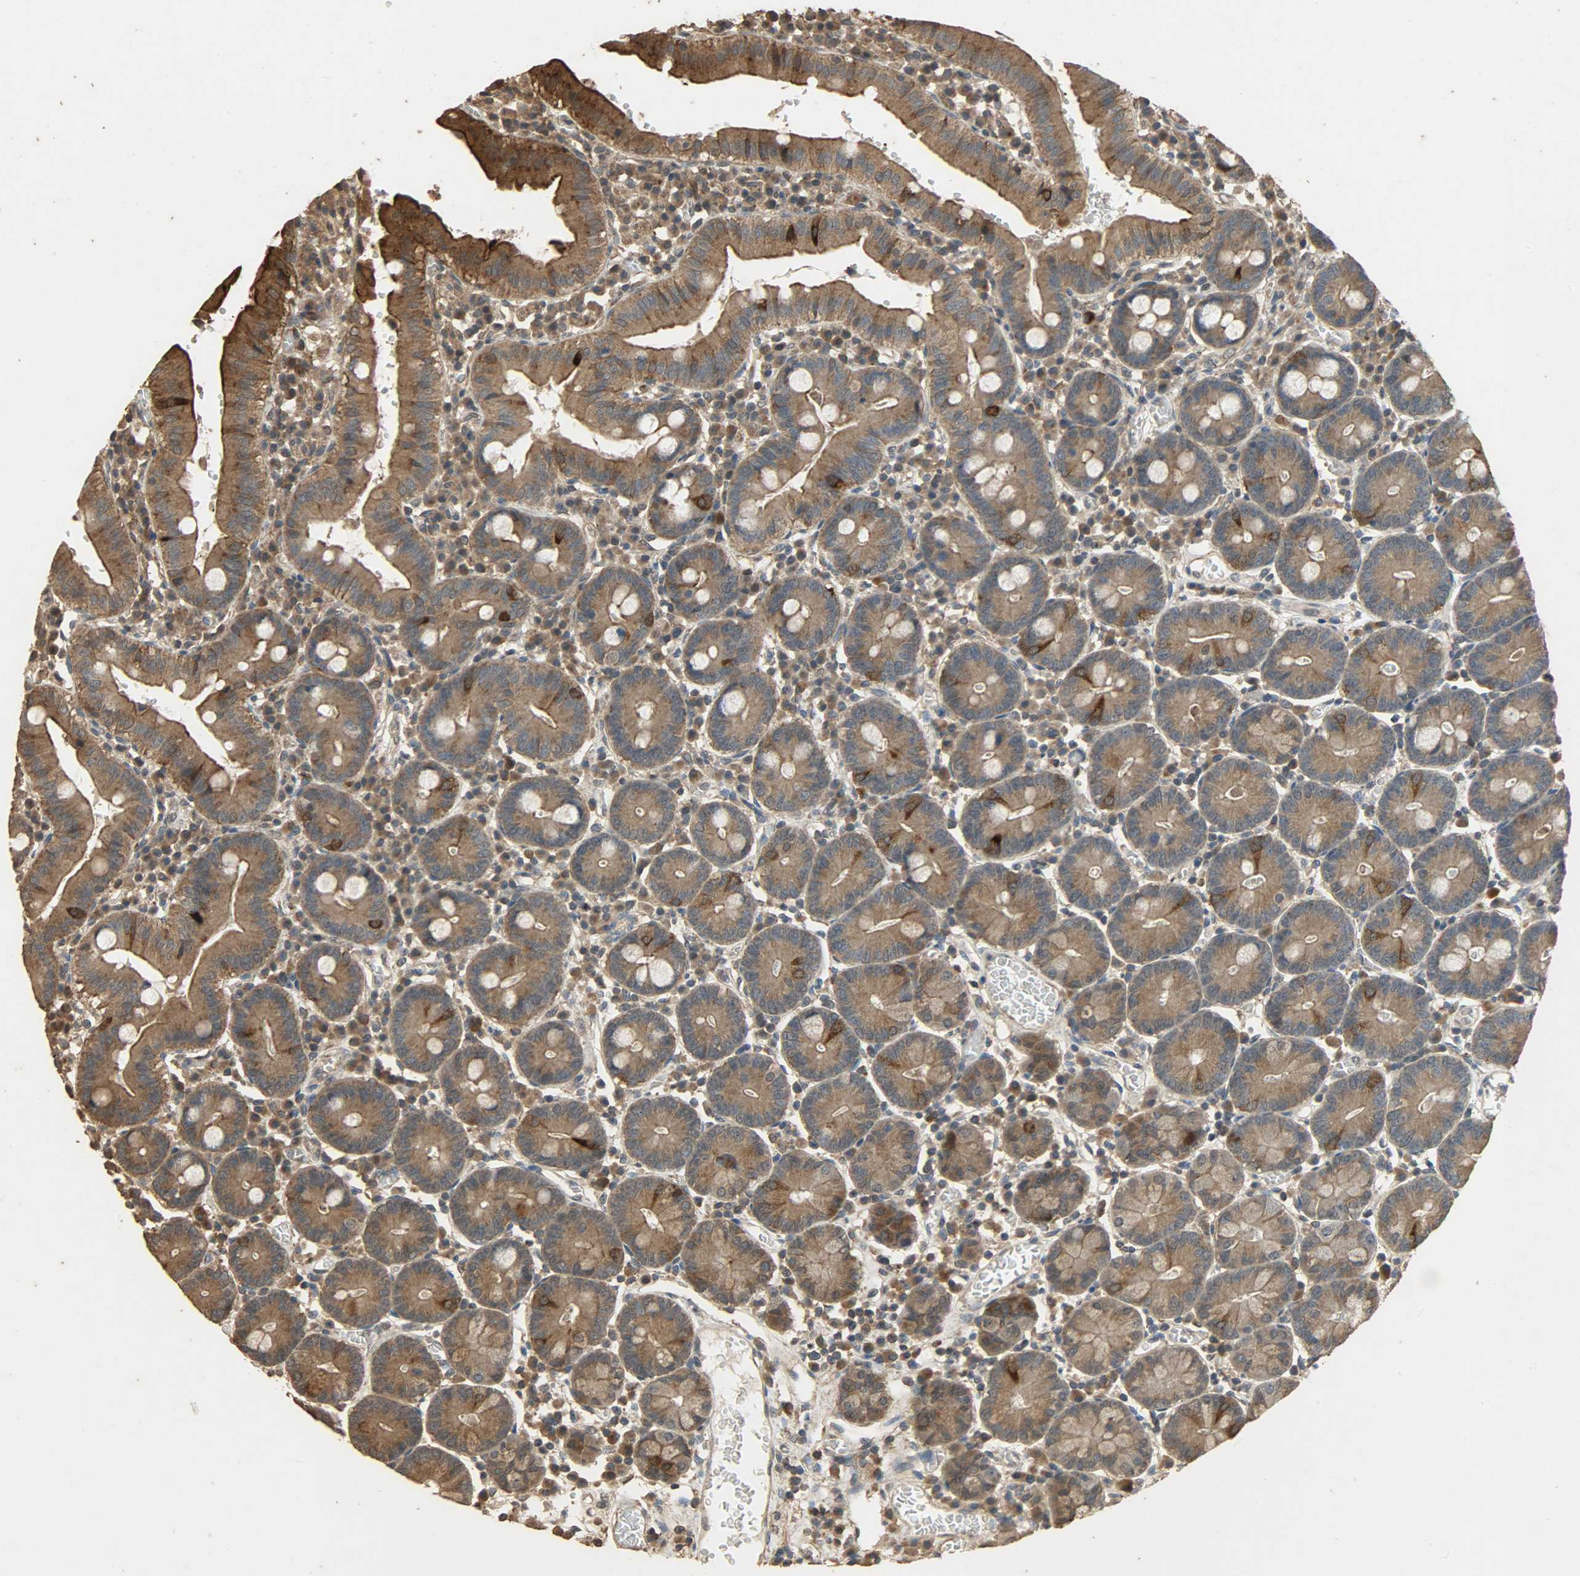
{"staining": {"intensity": "moderate", "quantity": ">75%", "location": "cytoplasmic/membranous"}, "tissue": "small intestine", "cell_type": "Glandular cells", "image_type": "normal", "snomed": [{"axis": "morphology", "description": "Normal tissue, NOS"}, {"axis": "topography", "description": "Small intestine"}], "caption": "Immunohistochemical staining of unremarkable small intestine displays medium levels of moderate cytoplasmic/membranous staining in approximately >75% of glandular cells. (DAB (3,3'-diaminobenzidine) IHC, brown staining for protein, blue staining for nuclei).", "gene": "CDKN2C", "patient": {"sex": "male", "age": 71}}